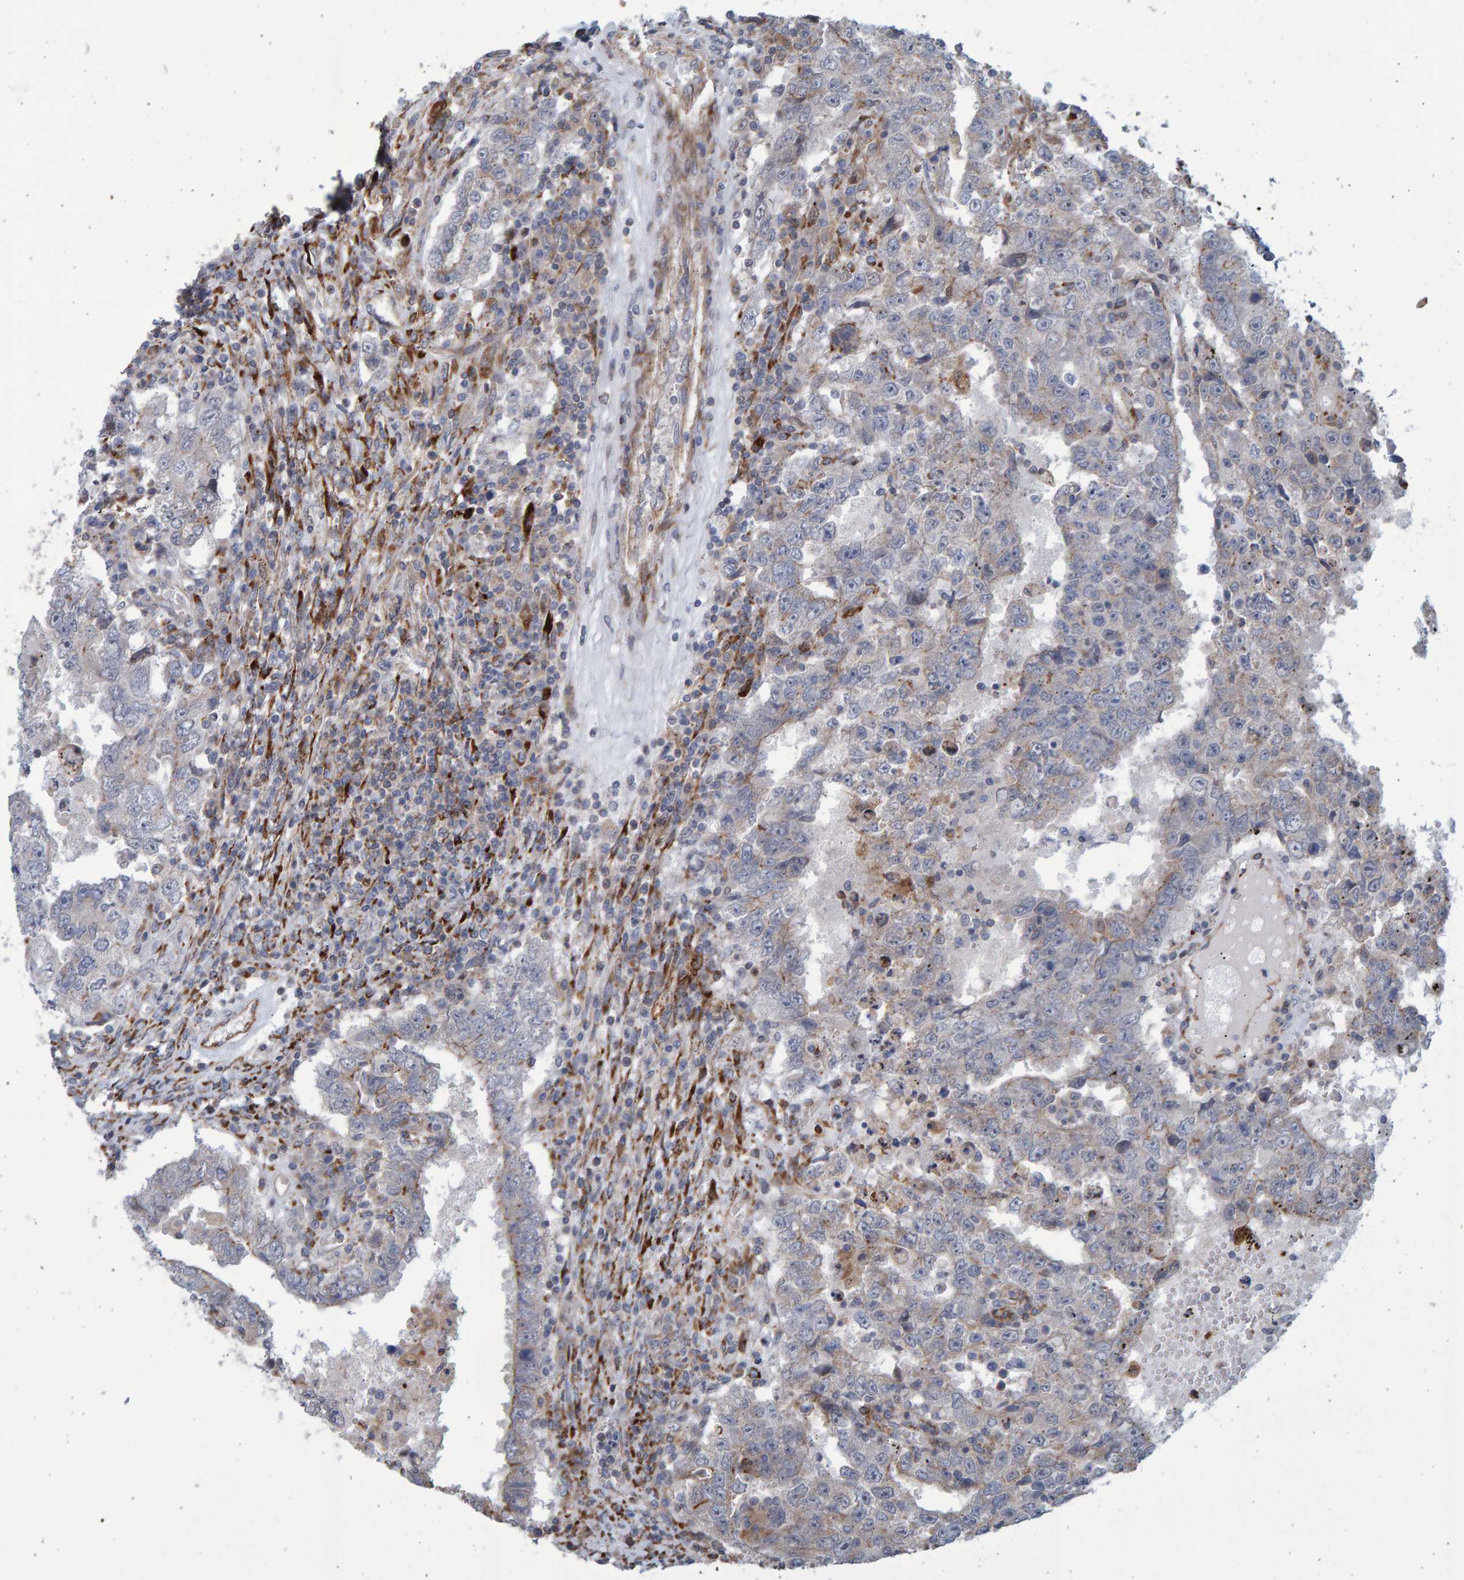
{"staining": {"intensity": "negative", "quantity": "none", "location": "none"}, "tissue": "testis cancer", "cell_type": "Tumor cells", "image_type": "cancer", "snomed": [{"axis": "morphology", "description": "Carcinoma, Embryonal, NOS"}, {"axis": "topography", "description": "Testis"}], "caption": "The immunohistochemistry (IHC) image has no significant positivity in tumor cells of embryonal carcinoma (testis) tissue. (Brightfield microscopy of DAB immunohistochemistry (IHC) at high magnification).", "gene": "LRBA", "patient": {"sex": "male", "age": 26}}